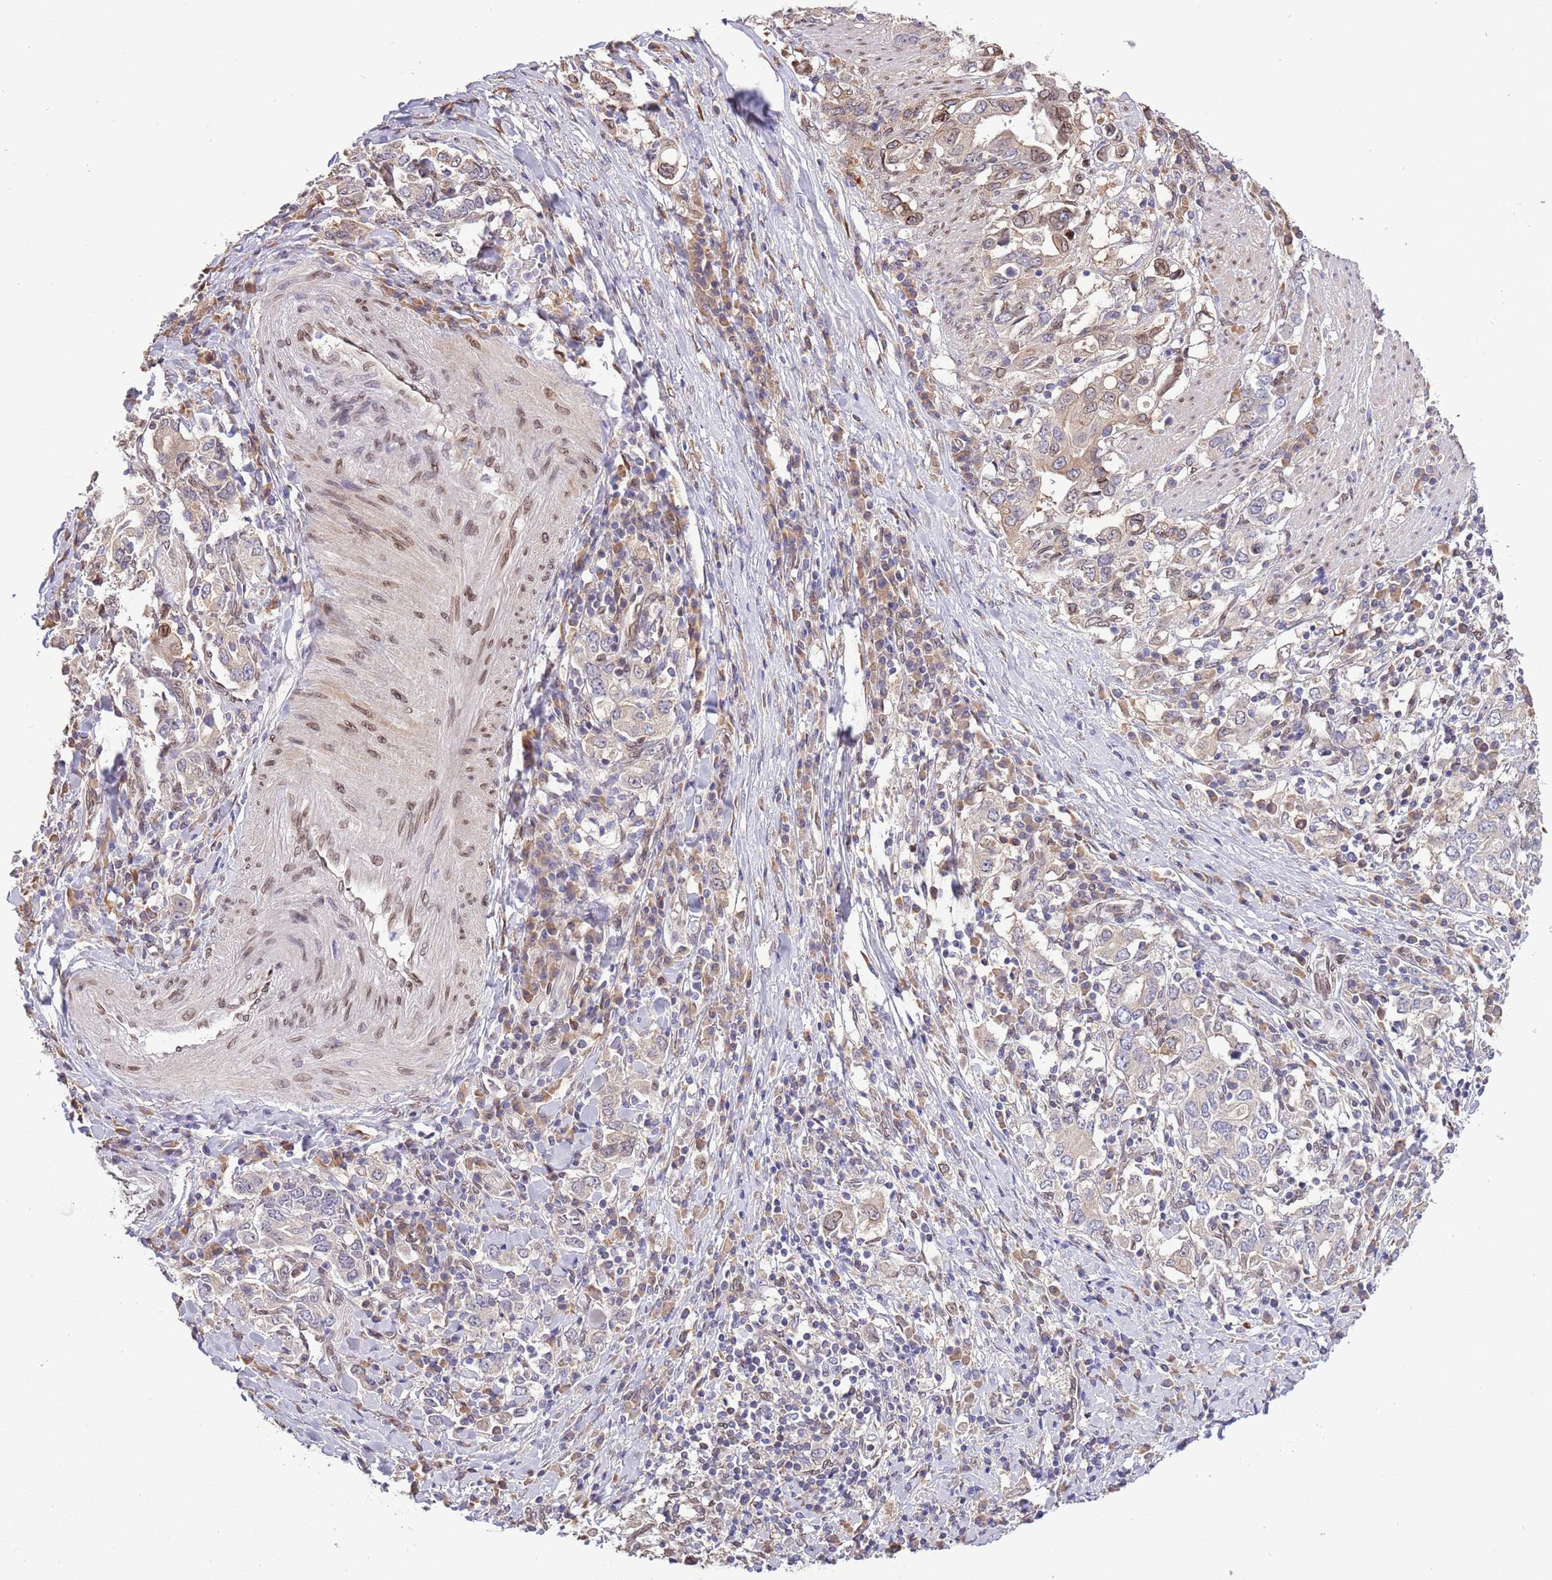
{"staining": {"intensity": "weak", "quantity": "<25%", "location": "cytoplasmic/membranous,nuclear"}, "tissue": "stomach cancer", "cell_type": "Tumor cells", "image_type": "cancer", "snomed": [{"axis": "morphology", "description": "Adenocarcinoma, NOS"}, {"axis": "topography", "description": "Stomach, upper"}, {"axis": "topography", "description": "Stomach"}], "caption": "Tumor cells show no significant protein staining in stomach cancer (adenocarcinoma). Nuclei are stained in blue.", "gene": "ZNF665", "patient": {"sex": "male", "age": 62}}